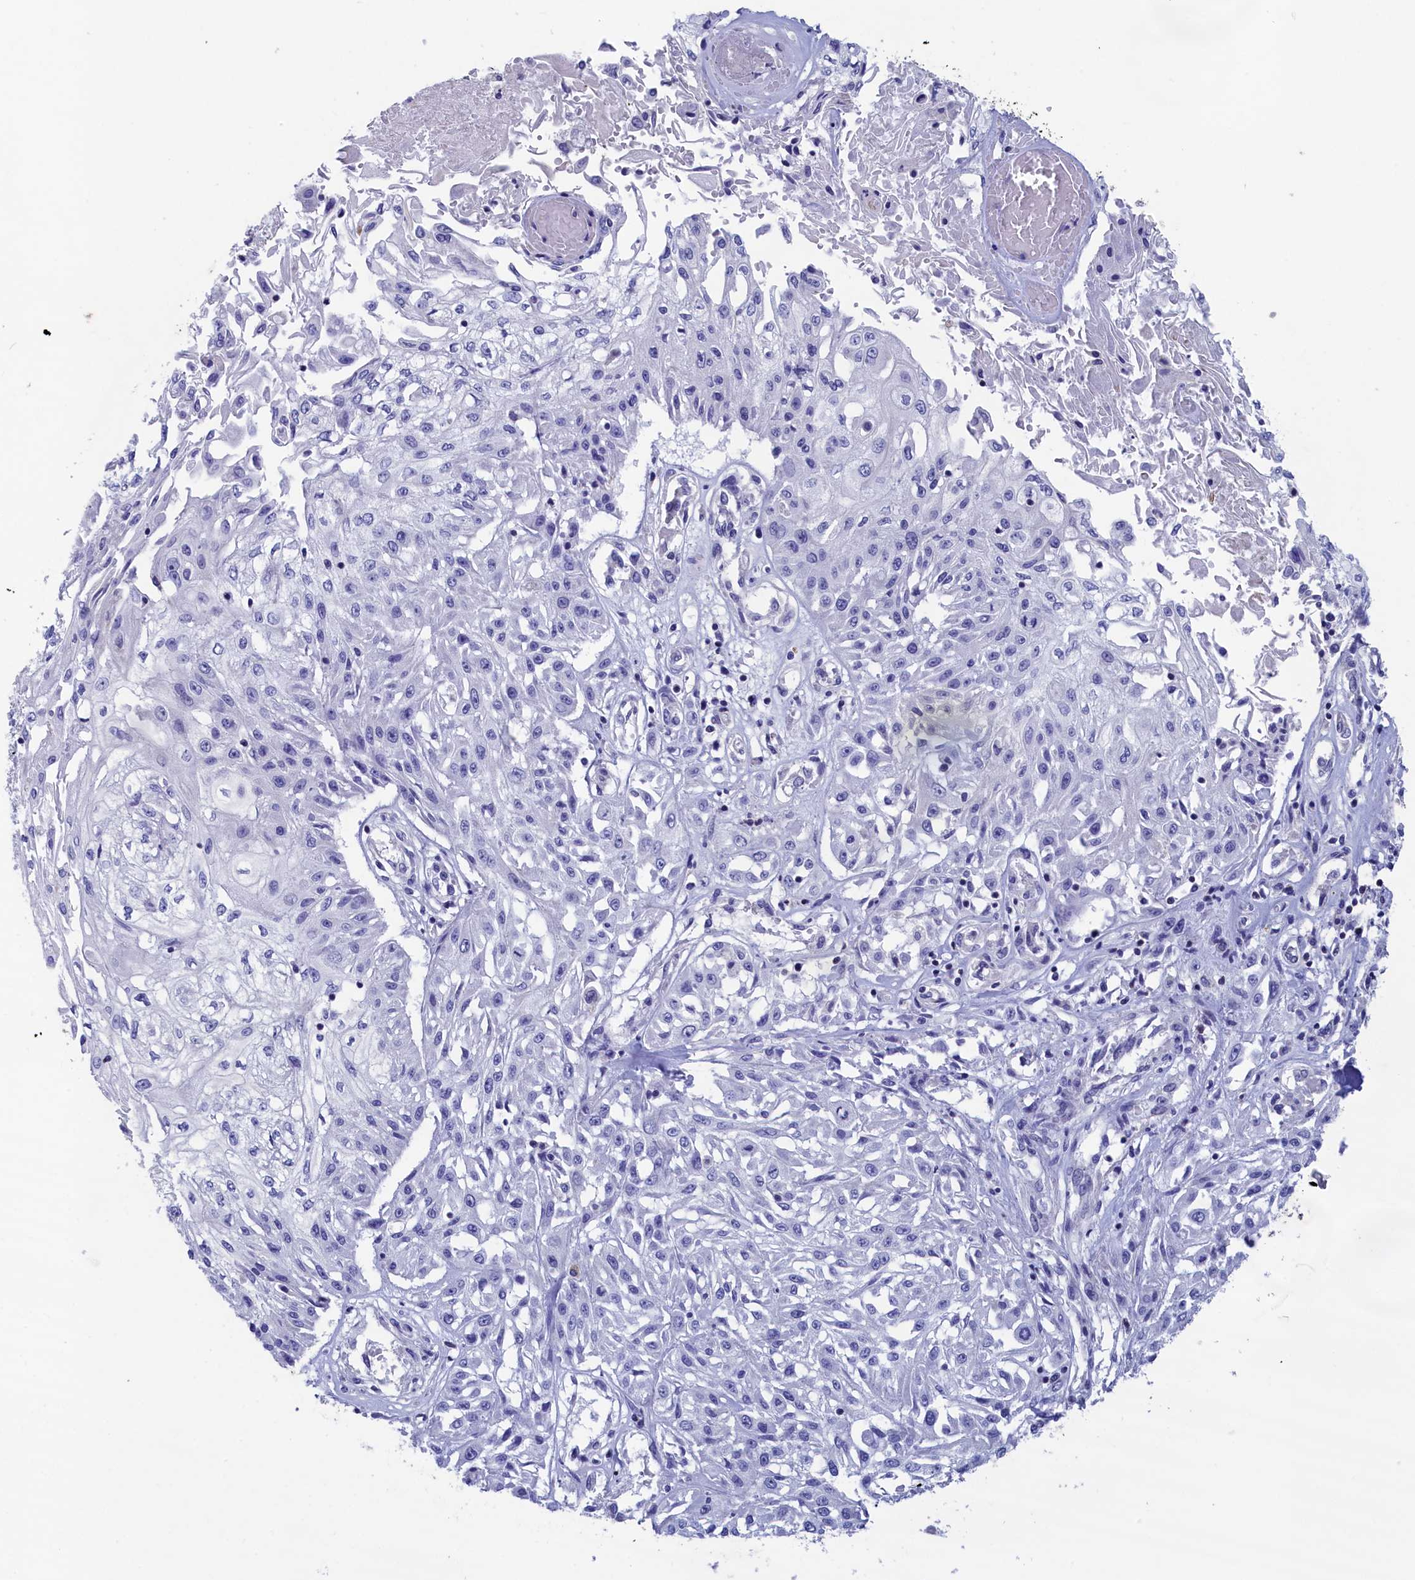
{"staining": {"intensity": "negative", "quantity": "none", "location": "none"}, "tissue": "skin cancer", "cell_type": "Tumor cells", "image_type": "cancer", "snomed": [{"axis": "morphology", "description": "Squamous cell carcinoma, NOS"}, {"axis": "morphology", "description": "Squamous cell carcinoma, metastatic, NOS"}, {"axis": "topography", "description": "Skin"}, {"axis": "topography", "description": "Lymph node"}], "caption": "Immunohistochemical staining of skin cancer demonstrates no significant expression in tumor cells.", "gene": "PRDM12", "patient": {"sex": "male", "age": 75}}